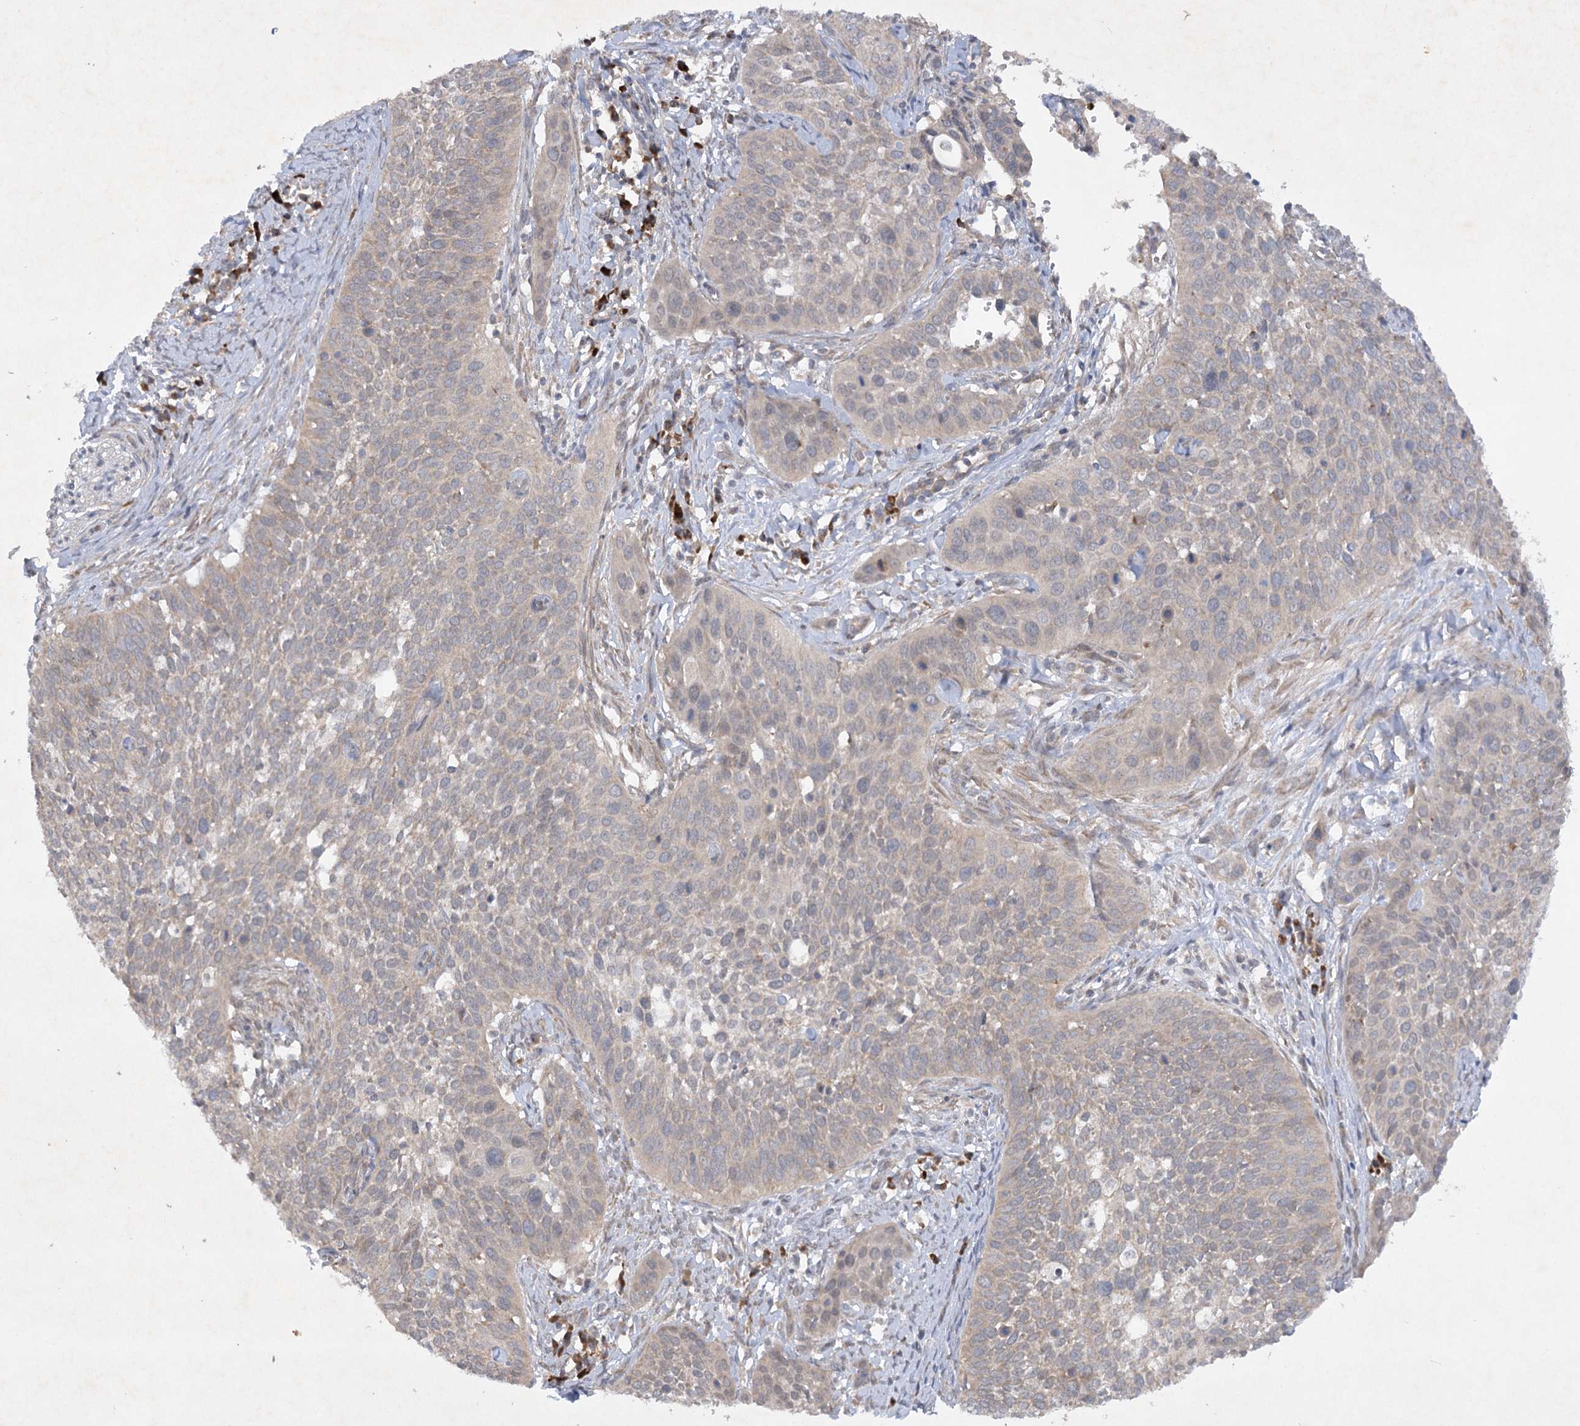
{"staining": {"intensity": "weak", "quantity": "<25%", "location": "cytoplasmic/membranous"}, "tissue": "cervical cancer", "cell_type": "Tumor cells", "image_type": "cancer", "snomed": [{"axis": "morphology", "description": "Squamous cell carcinoma, NOS"}, {"axis": "topography", "description": "Cervix"}], "caption": "Human squamous cell carcinoma (cervical) stained for a protein using immunohistochemistry shows no positivity in tumor cells.", "gene": "TRAF3IP1", "patient": {"sex": "female", "age": 34}}